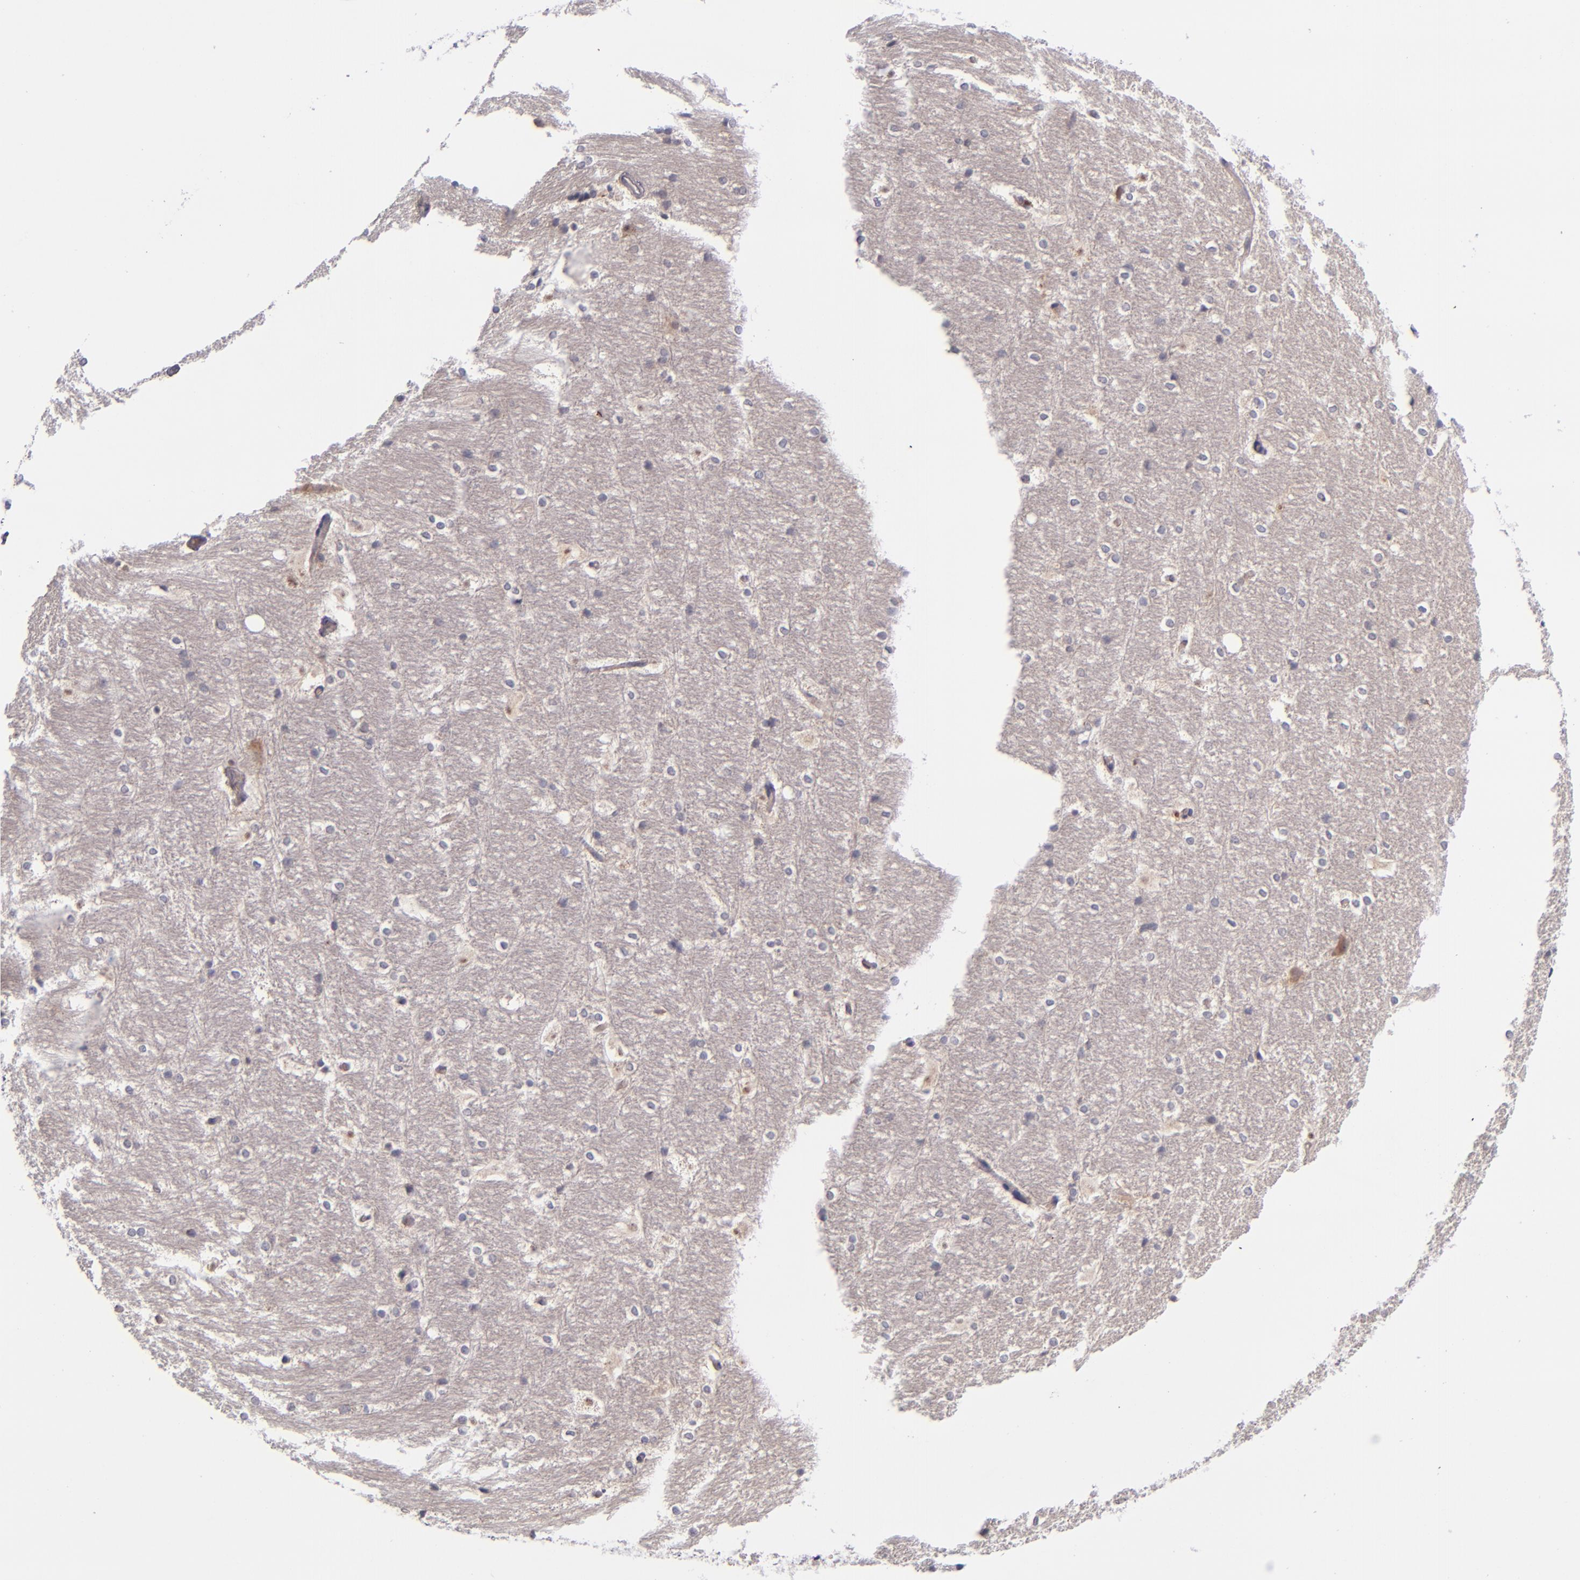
{"staining": {"intensity": "negative", "quantity": "none", "location": "none"}, "tissue": "hippocampus", "cell_type": "Glial cells", "image_type": "normal", "snomed": [{"axis": "morphology", "description": "Normal tissue, NOS"}, {"axis": "topography", "description": "Hippocampus"}], "caption": "Immunohistochemistry (IHC) photomicrograph of benign hippocampus stained for a protein (brown), which shows no positivity in glial cells. (DAB (3,3'-diaminobenzidine) IHC visualized using brightfield microscopy, high magnification).", "gene": "TSC2", "patient": {"sex": "female", "age": 19}}